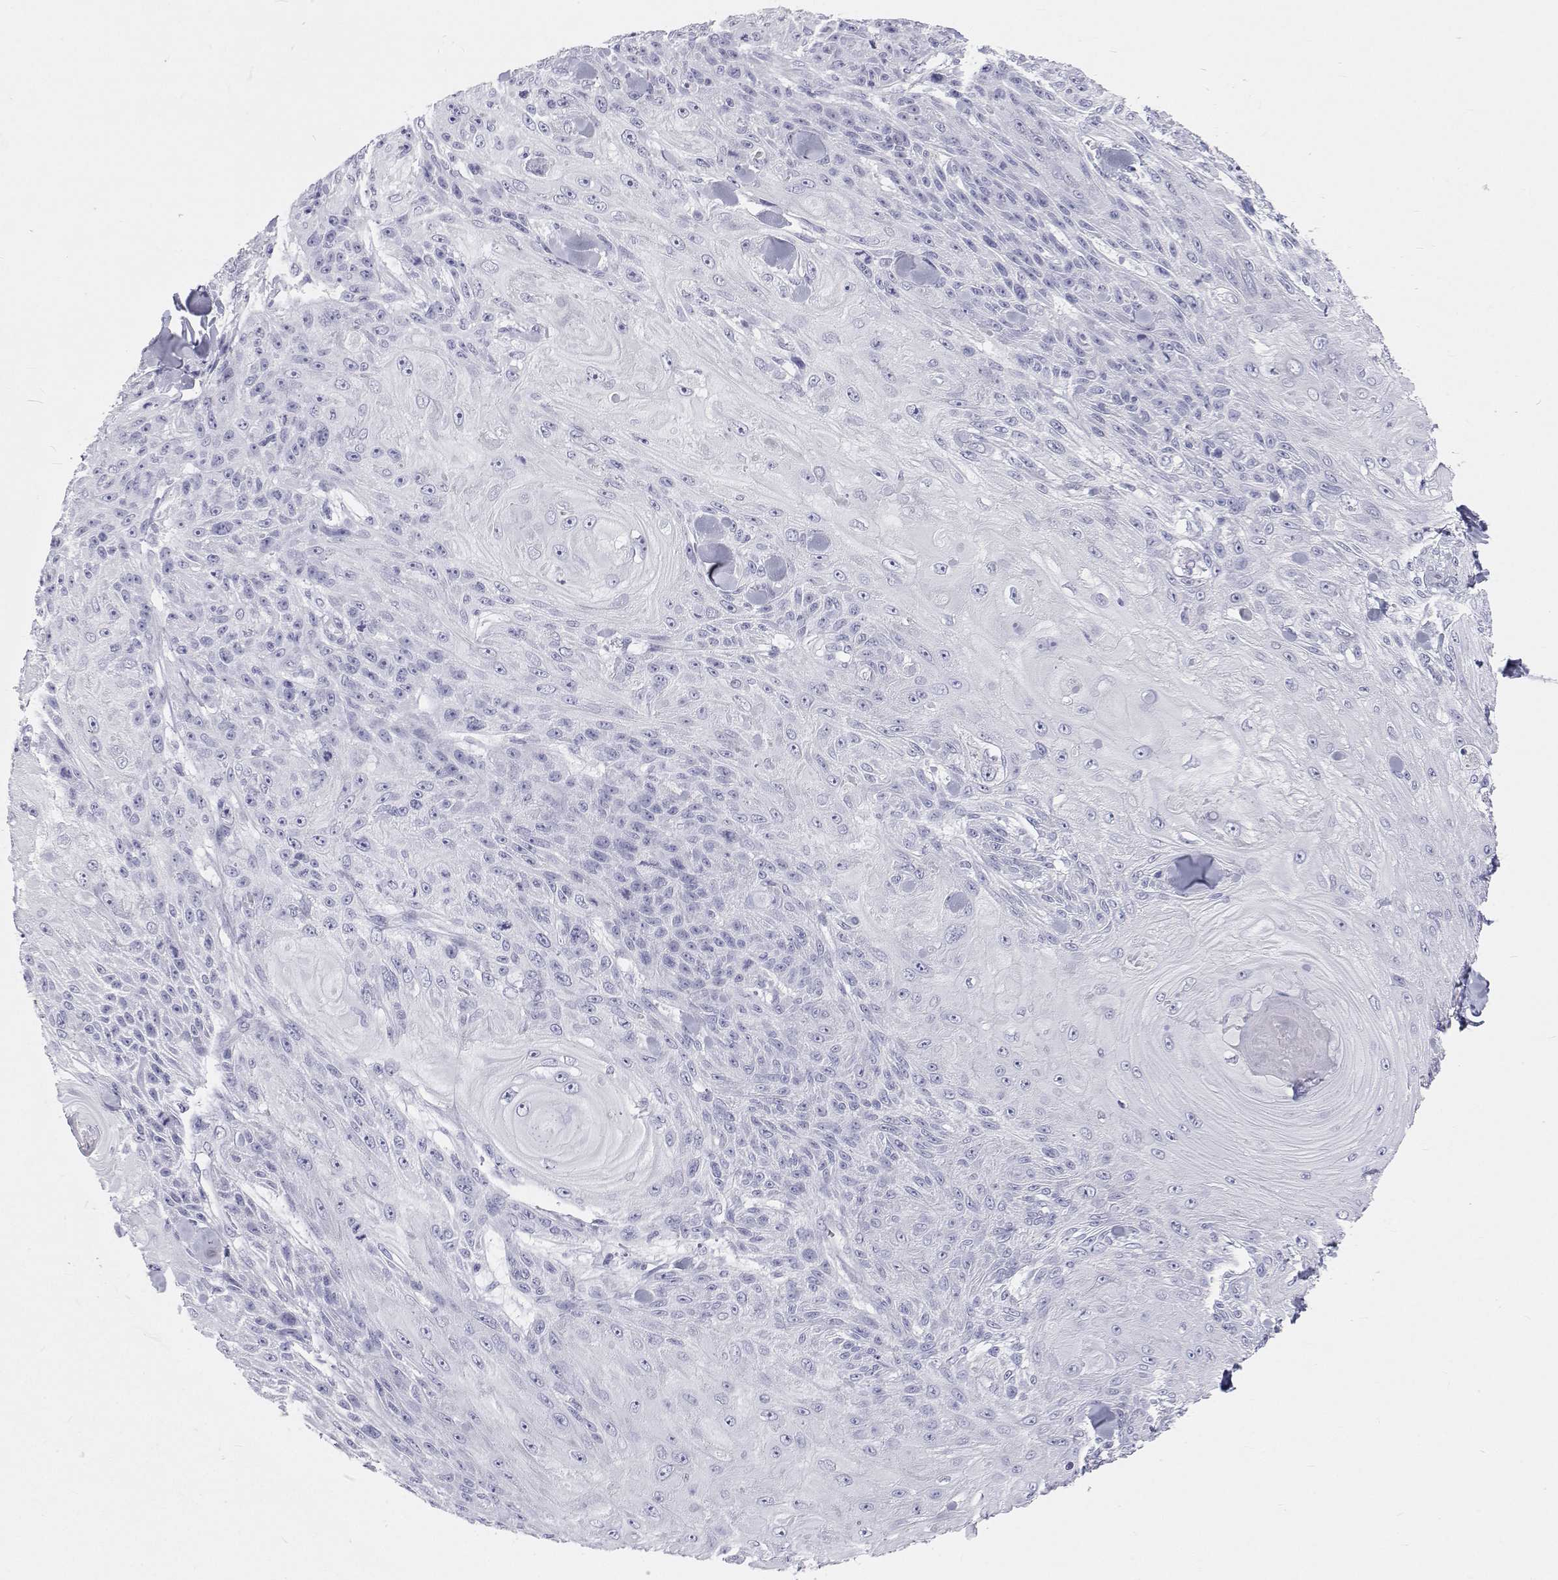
{"staining": {"intensity": "negative", "quantity": "none", "location": "none"}, "tissue": "skin cancer", "cell_type": "Tumor cells", "image_type": "cancer", "snomed": [{"axis": "morphology", "description": "Squamous cell carcinoma, NOS"}, {"axis": "topography", "description": "Skin"}], "caption": "Immunohistochemical staining of human squamous cell carcinoma (skin) displays no significant positivity in tumor cells.", "gene": "SFTPB", "patient": {"sex": "male", "age": 88}}